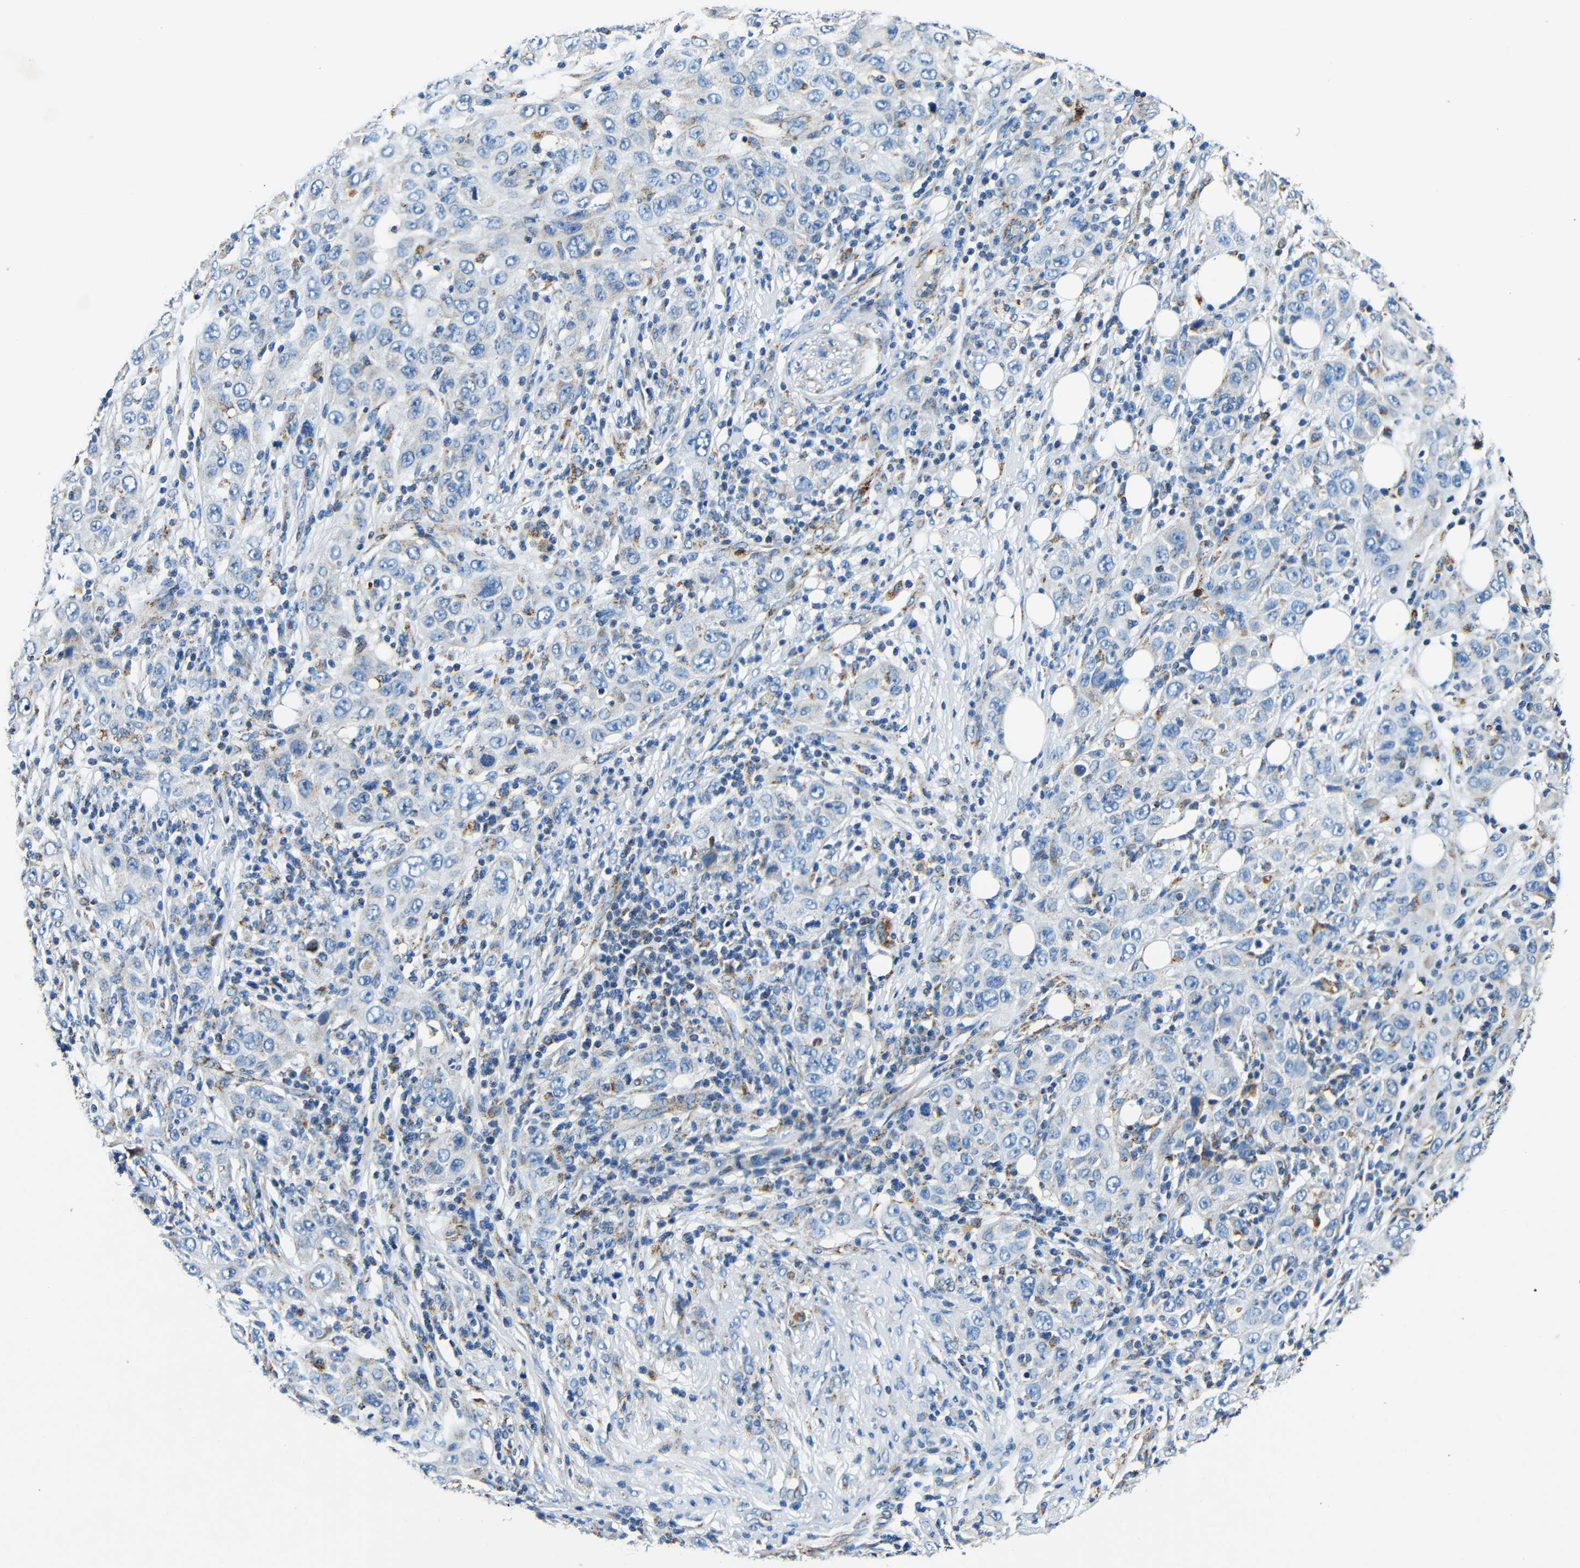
{"staining": {"intensity": "negative", "quantity": "none", "location": "none"}, "tissue": "skin cancer", "cell_type": "Tumor cells", "image_type": "cancer", "snomed": [{"axis": "morphology", "description": "Squamous cell carcinoma, NOS"}, {"axis": "topography", "description": "Skin"}], "caption": "There is no significant staining in tumor cells of squamous cell carcinoma (skin).", "gene": "GALNT18", "patient": {"sex": "female", "age": 88}}